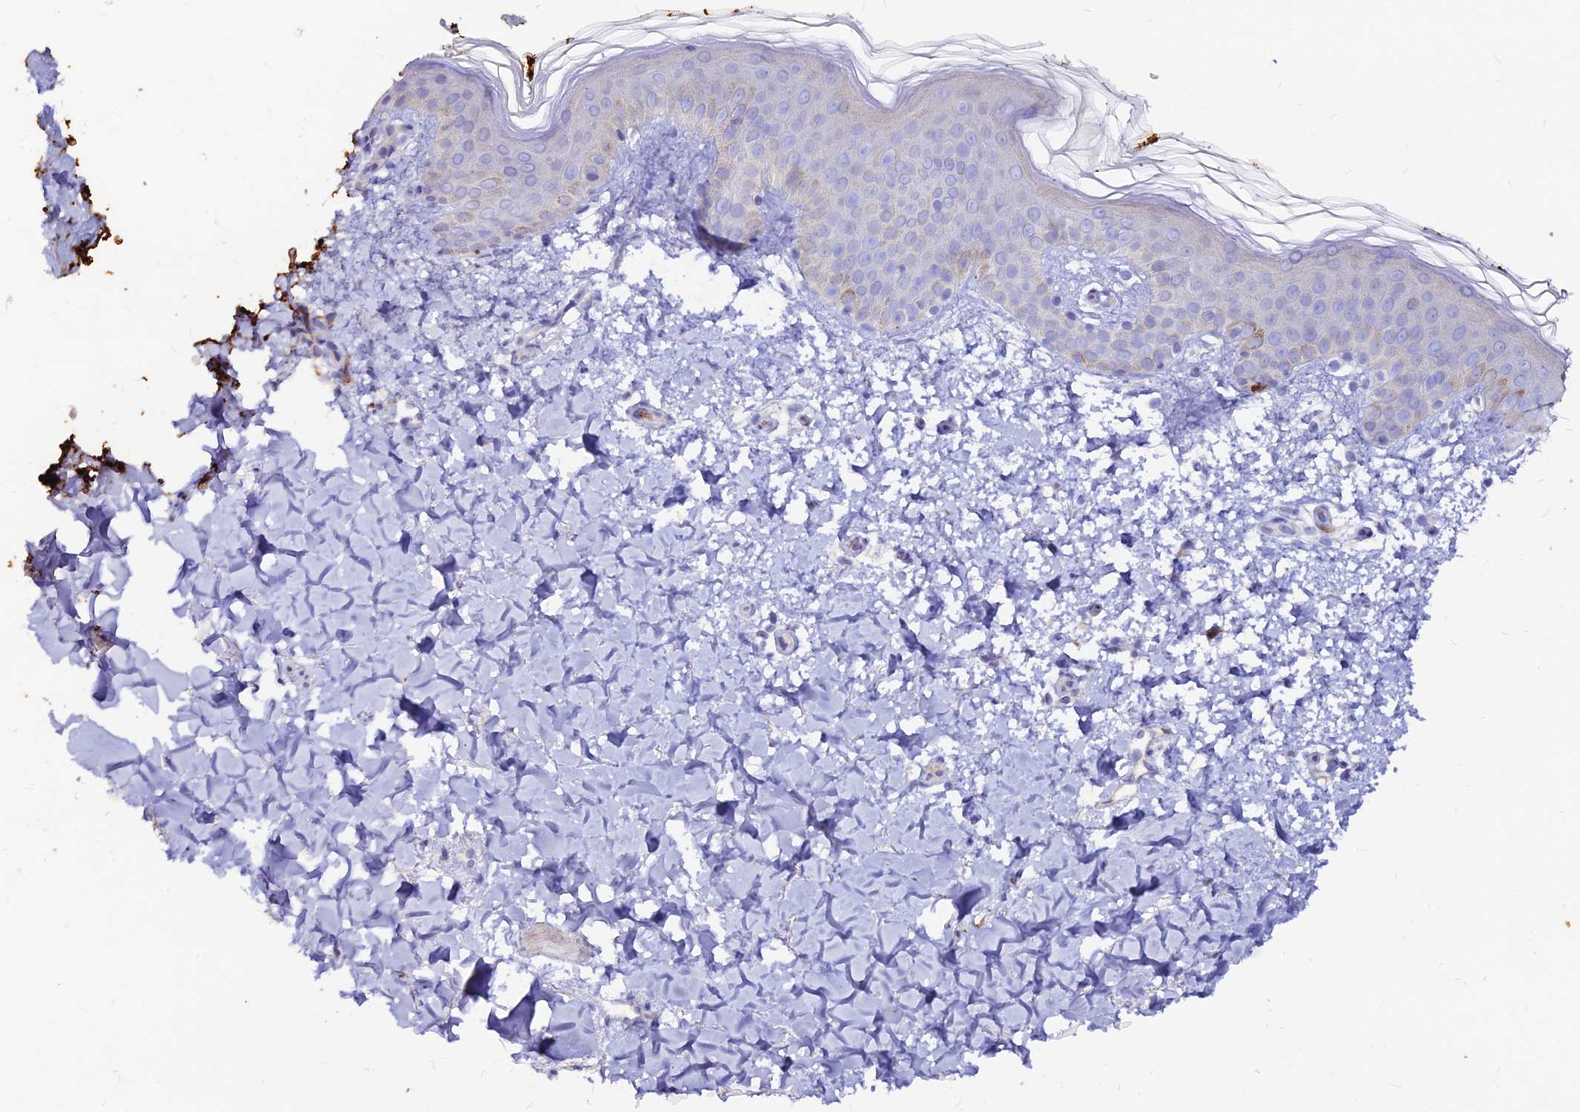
{"staining": {"intensity": "negative", "quantity": "none", "location": "none"}, "tissue": "skin", "cell_type": "Fibroblasts", "image_type": "normal", "snomed": [{"axis": "morphology", "description": "Normal tissue, NOS"}, {"axis": "topography", "description": "Skin"}], "caption": "The immunohistochemistry photomicrograph has no significant positivity in fibroblasts of skin.", "gene": "DENND2D", "patient": {"sex": "female", "age": 58}}